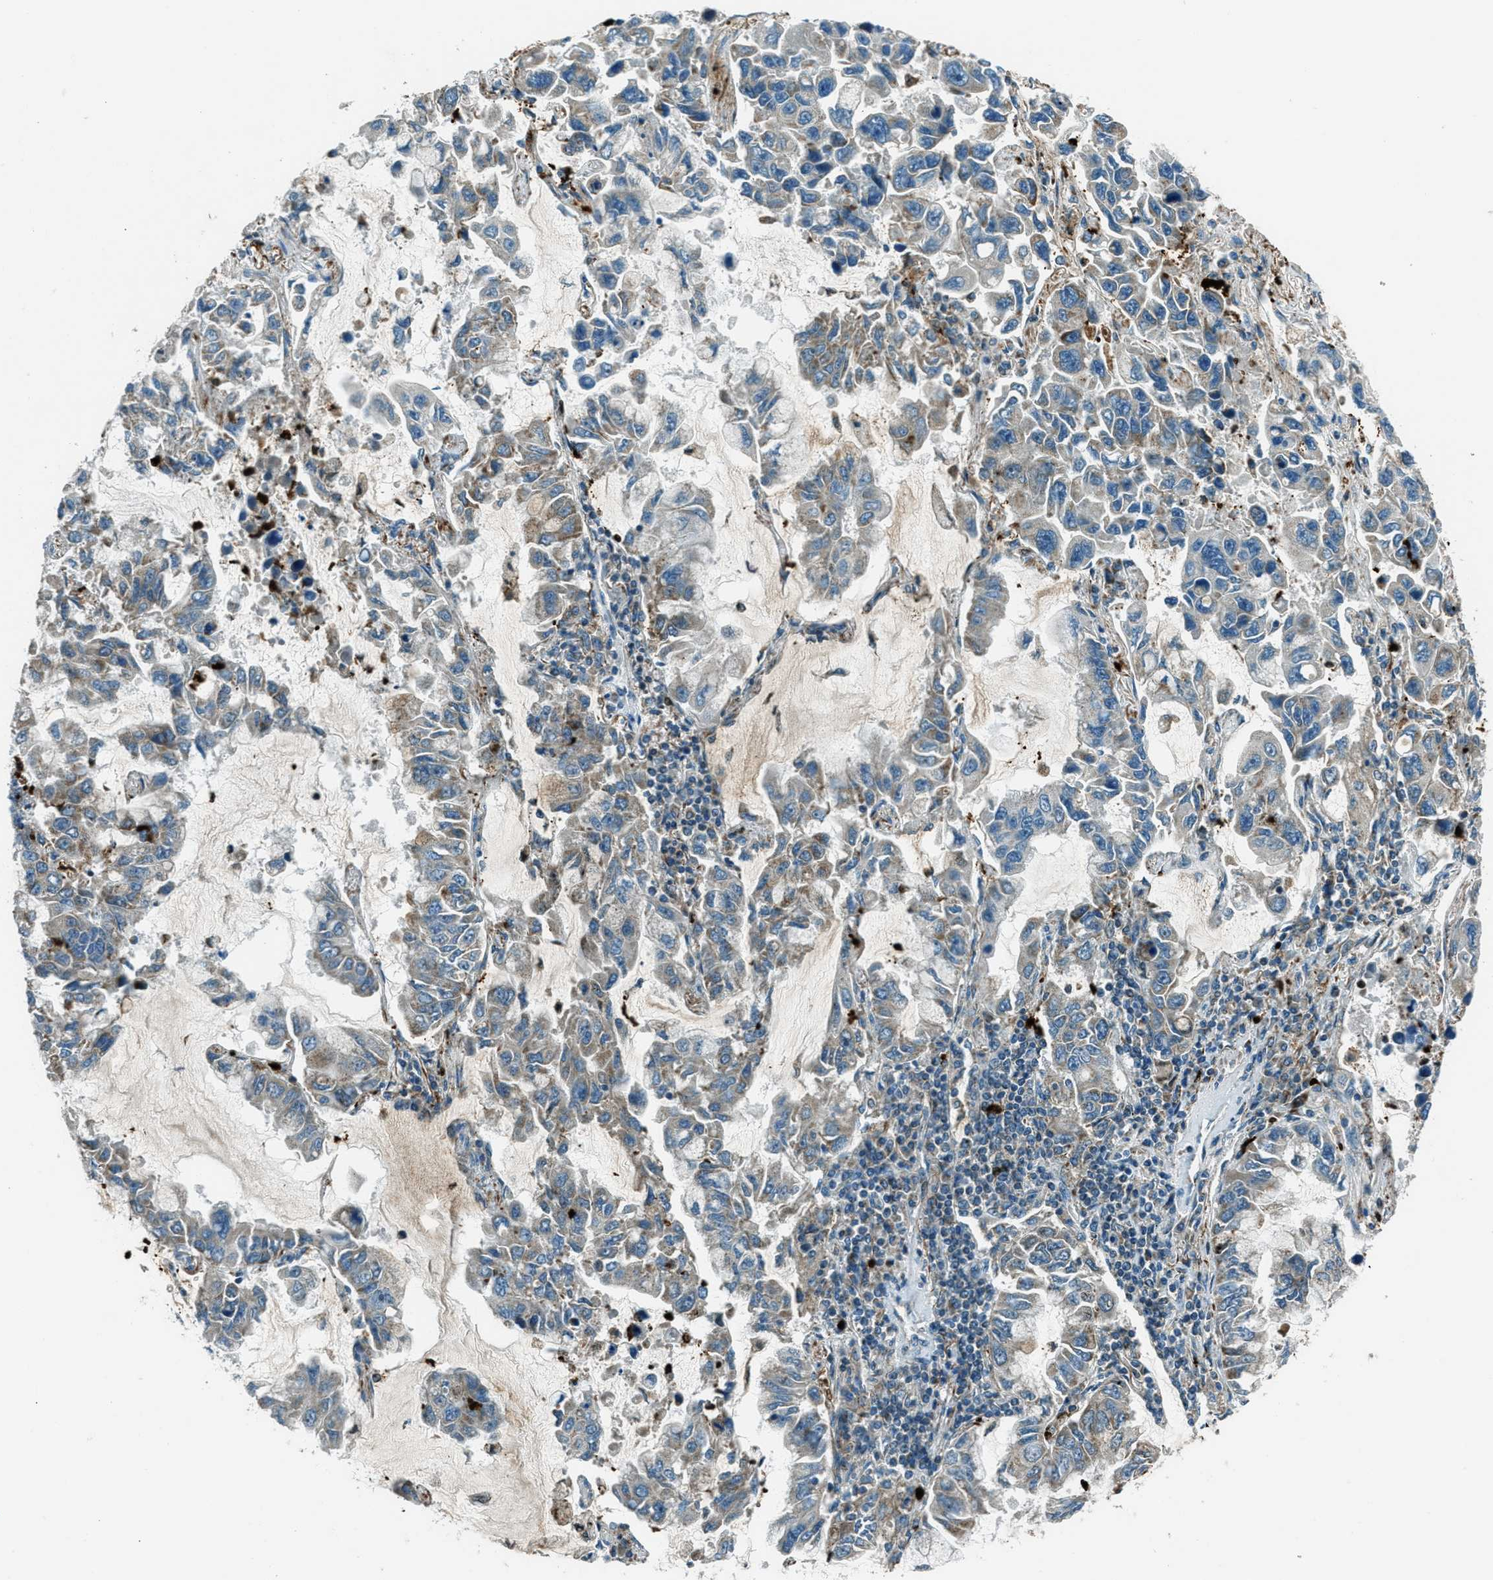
{"staining": {"intensity": "moderate", "quantity": "<25%", "location": "cytoplasmic/membranous"}, "tissue": "lung cancer", "cell_type": "Tumor cells", "image_type": "cancer", "snomed": [{"axis": "morphology", "description": "Adenocarcinoma, NOS"}, {"axis": "topography", "description": "Lung"}], "caption": "This photomicrograph reveals immunohistochemistry staining of adenocarcinoma (lung), with low moderate cytoplasmic/membranous expression in approximately <25% of tumor cells.", "gene": "FAR1", "patient": {"sex": "male", "age": 64}}